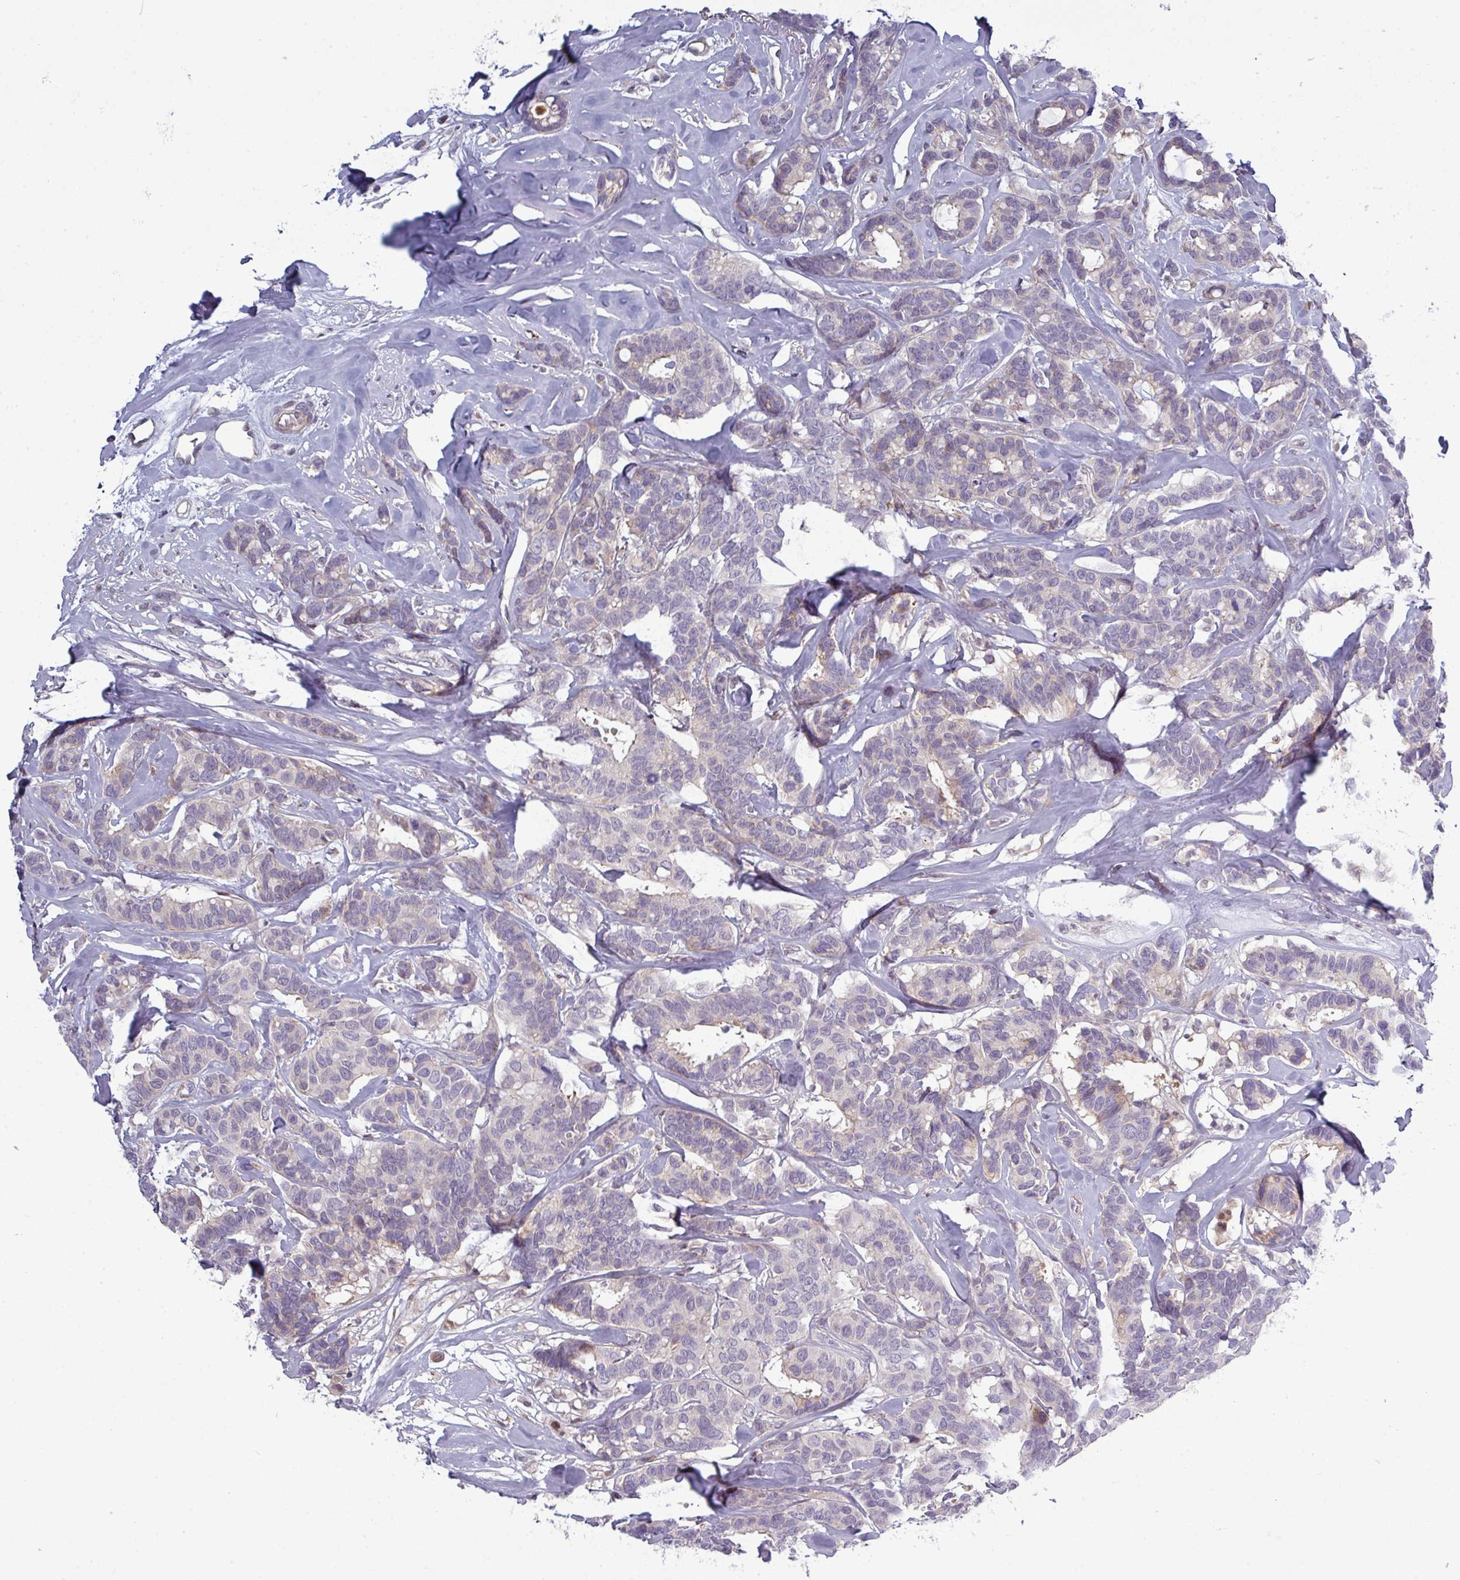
{"staining": {"intensity": "negative", "quantity": "none", "location": "none"}, "tissue": "breast cancer", "cell_type": "Tumor cells", "image_type": "cancer", "snomed": [{"axis": "morphology", "description": "Duct carcinoma"}, {"axis": "topography", "description": "Breast"}], "caption": "Micrograph shows no protein positivity in tumor cells of infiltrating ductal carcinoma (breast) tissue. (IHC, brightfield microscopy, high magnification).", "gene": "PRAMEF12", "patient": {"sex": "female", "age": 87}}